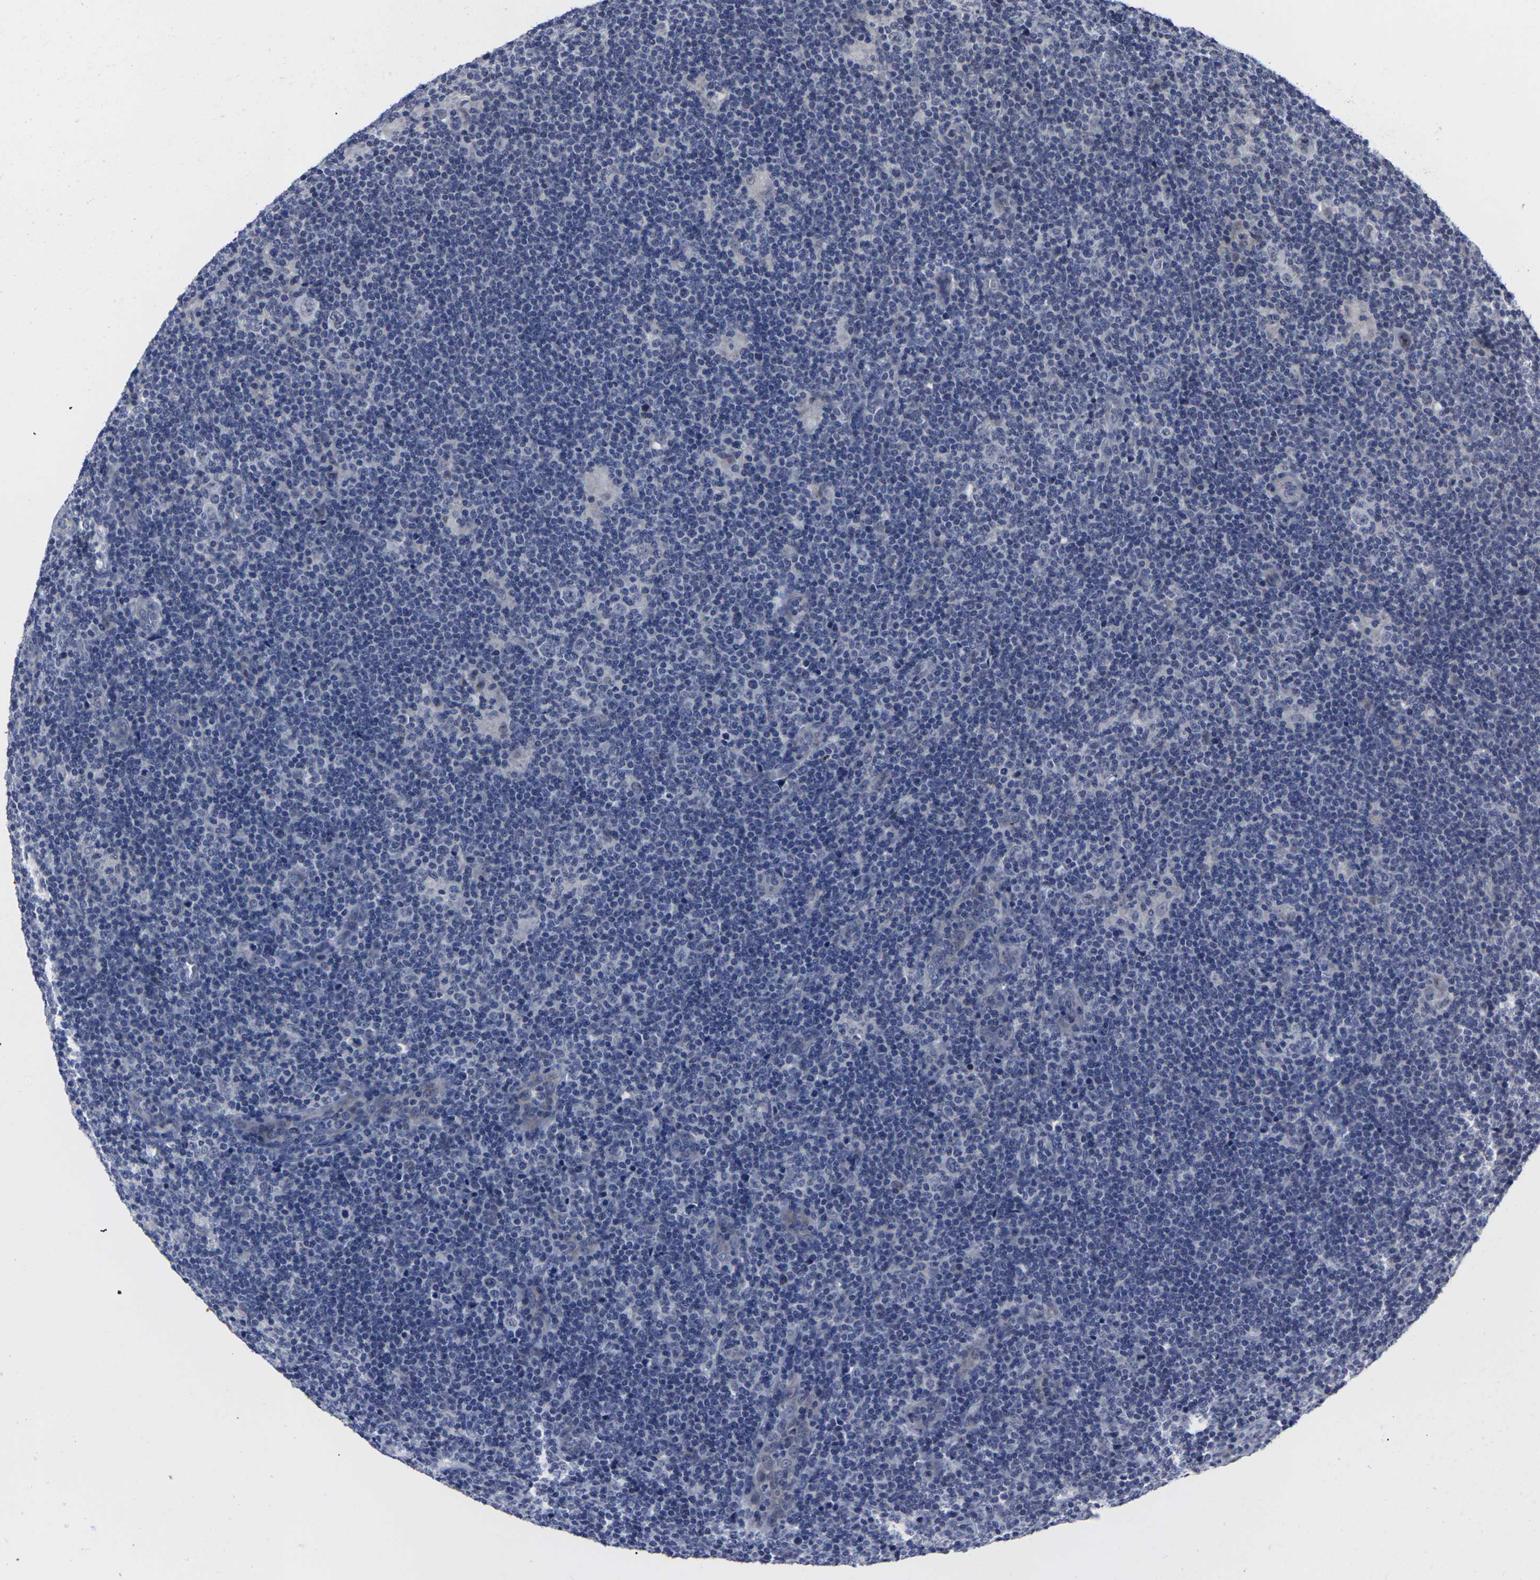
{"staining": {"intensity": "weak", "quantity": "<25%", "location": "cytoplasmic/membranous"}, "tissue": "lymphoma", "cell_type": "Tumor cells", "image_type": "cancer", "snomed": [{"axis": "morphology", "description": "Hodgkin's disease, NOS"}, {"axis": "topography", "description": "Lymph node"}], "caption": "A micrograph of human Hodgkin's disease is negative for staining in tumor cells.", "gene": "MSANTD4", "patient": {"sex": "female", "age": 57}}